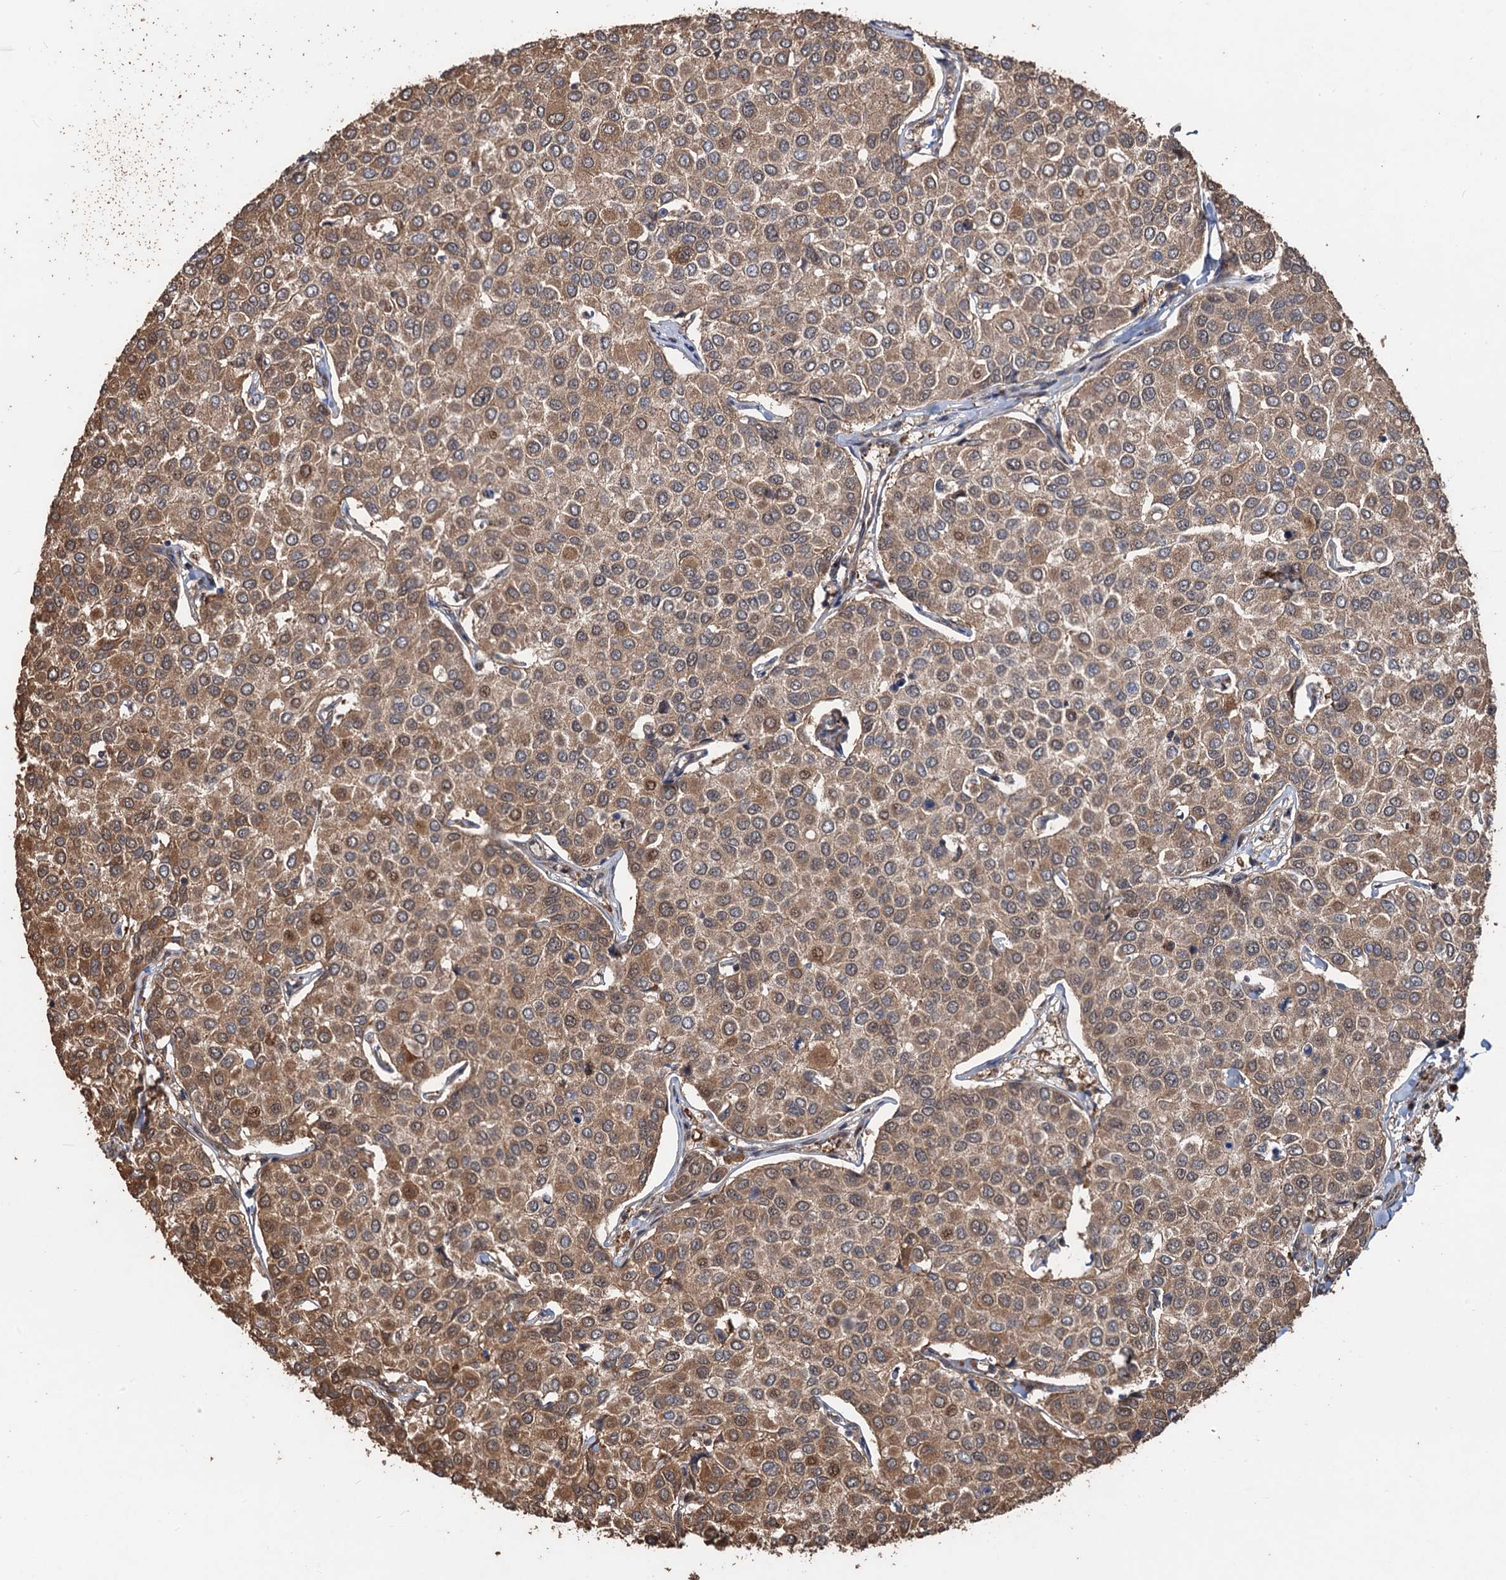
{"staining": {"intensity": "moderate", "quantity": ">75%", "location": "cytoplasmic/membranous"}, "tissue": "breast cancer", "cell_type": "Tumor cells", "image_type": "cancer", "snomed": [{"axis": "morphology", "description": "Duct carcinoma"}, {"axis": "topography", "description": "Breast"}], "caption": "Intraductal carcinoma (breast) was stained to show a protein in brown. There is medium levels of moderate cytoplasmic/membranous staining in approximately >75% of tumor cells.", "gene": "DEXI", "patient": {"sex": "female", "age": 55}}